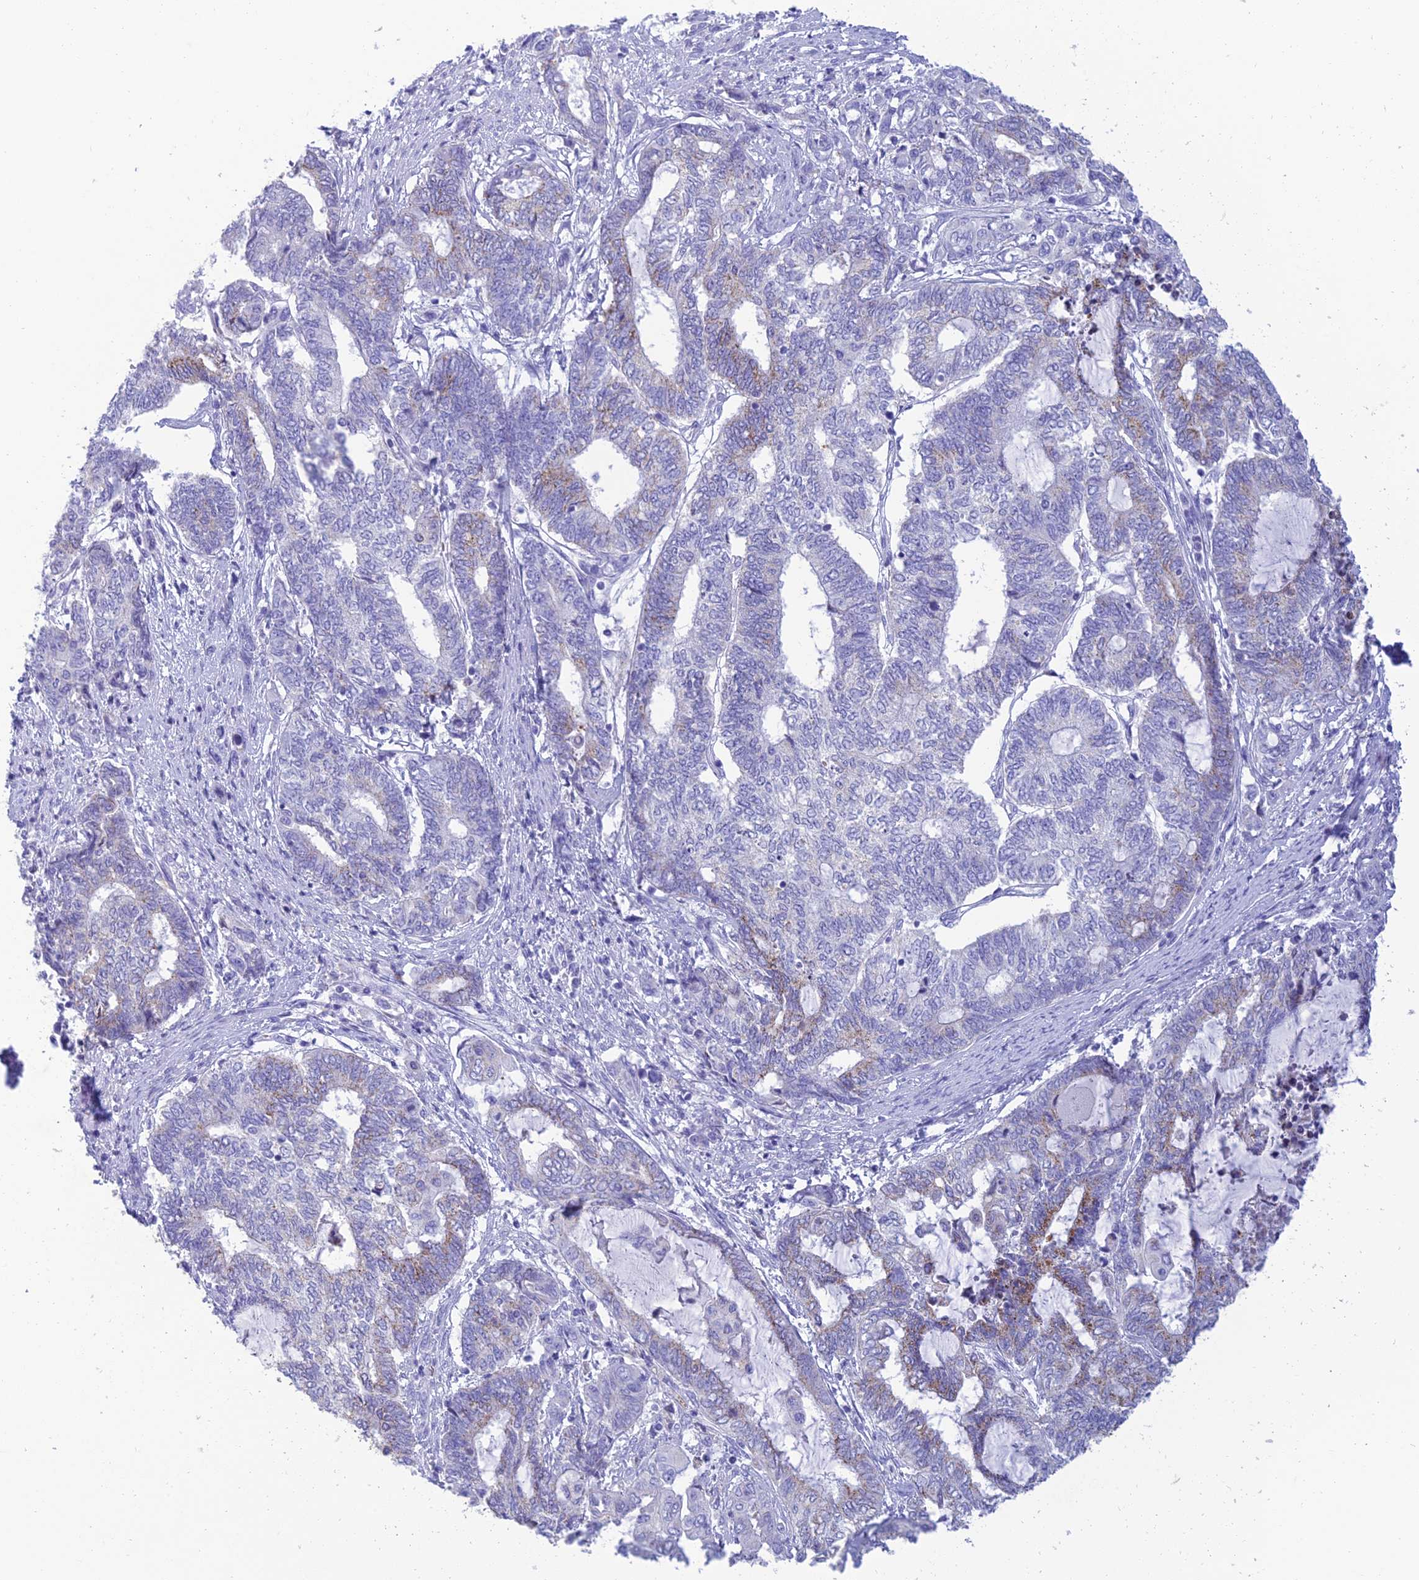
{"staining": {"intensity": "weak", "quantity": "<25%", "location": "cytoplasmic/membranous"}, "tissue": "endometrial cancer", "cell_type": "Tumor cells", "image_type": "cancer", "snomed": [{"axis": "morphology", "description": "Adenocarcinoma, NOS"}, {"axis": "topography", "description": "Uterus"}, {"axis": "topography", "description": "Endometrium"}], "caption": "Immunohistochemical staining of human endometrial cancer demonstrates no significant expression in tumor cells.", "gene": "MAL2", "patient": {"sex": "female", "age": 70}}